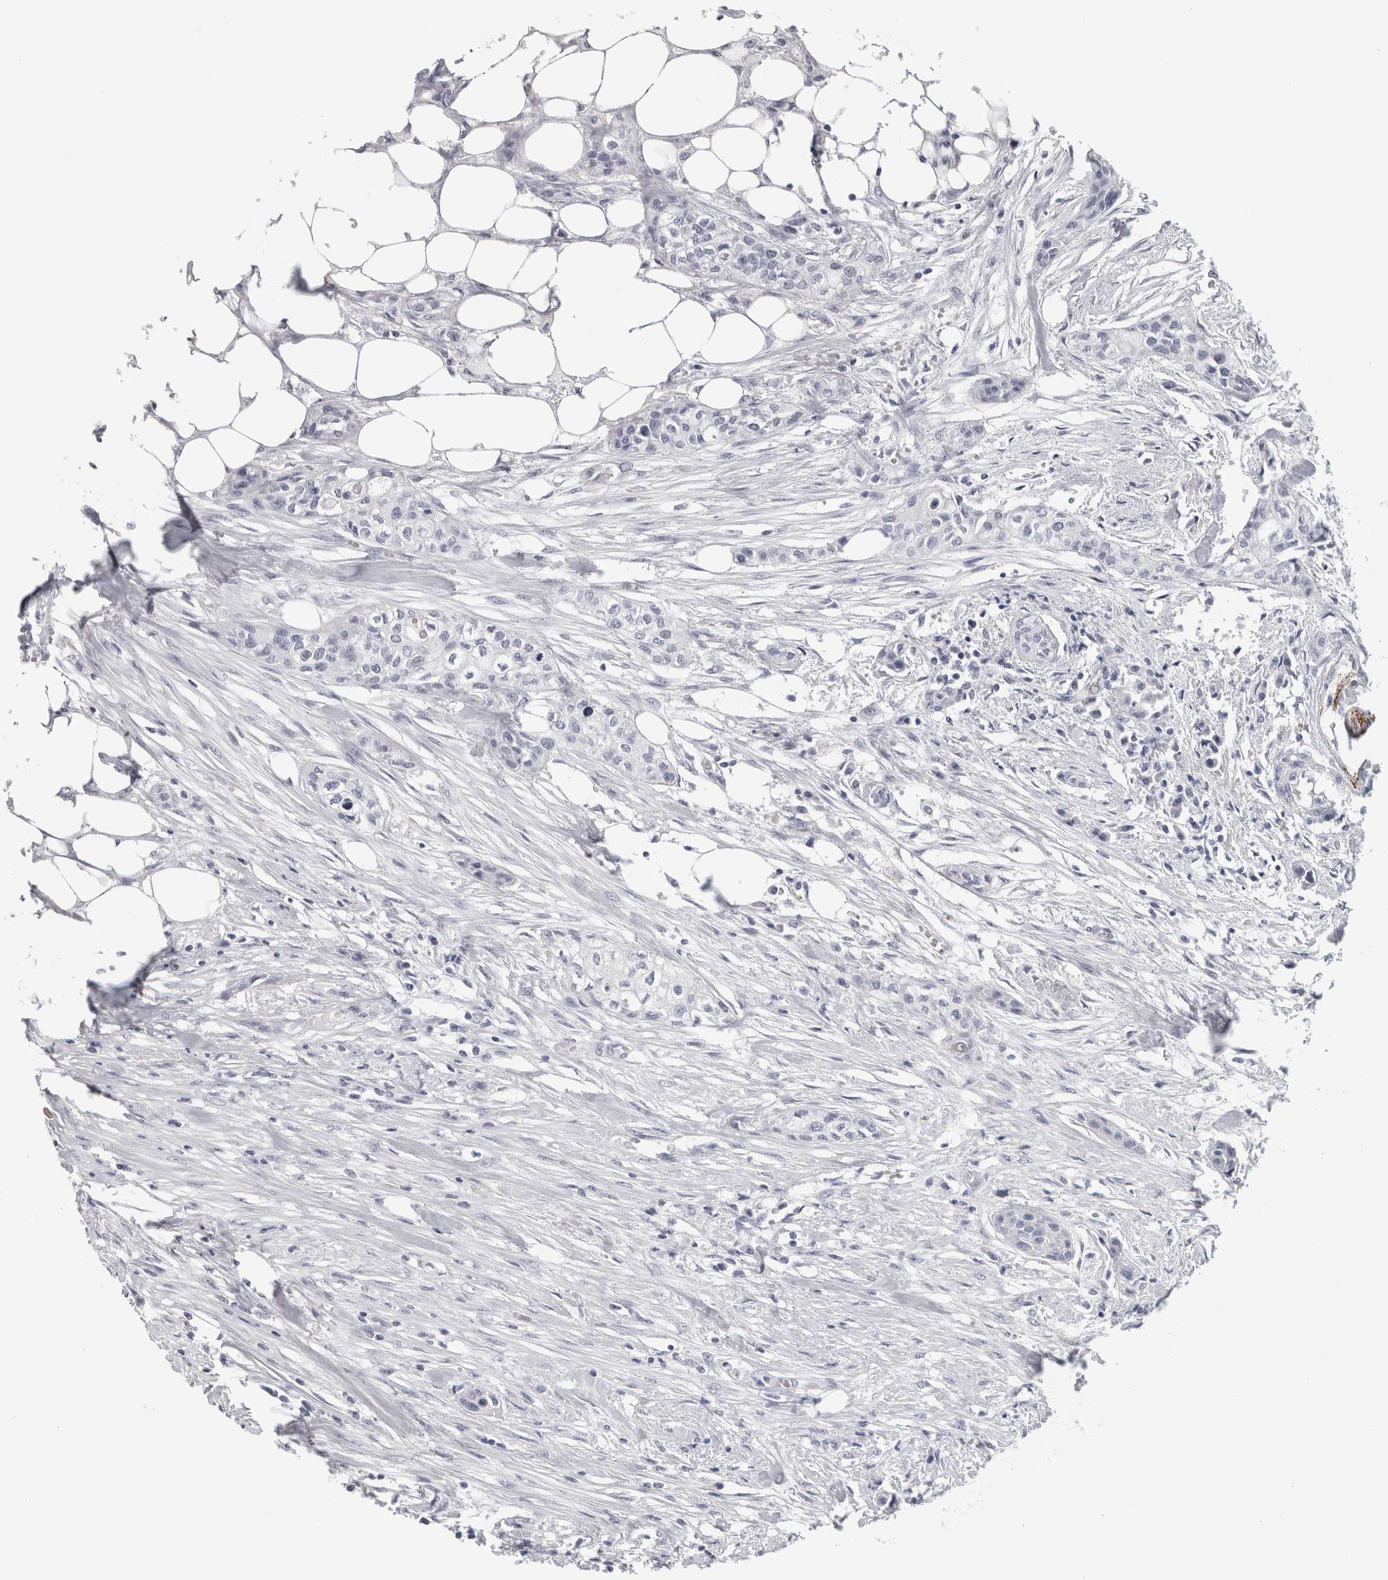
{"staining": {"intensity": "negative", "quantity": "none", "location": "none"}, "tissue": "urothelial cancer", "cell_type": "Tumor cells", "image_type": "cancer", "snomed": [{"axis": "morphology", "description": "Urothelial carcinoma, High grade"}, {"axis": "topography", "description": "Urinary bladder"}], "caption": "This is an immunohistochemistry image of urothelial cancer. There is no positivity in tumor cells.", "gene": "CPE", "patient": {"sex": "male", "age": 74}}